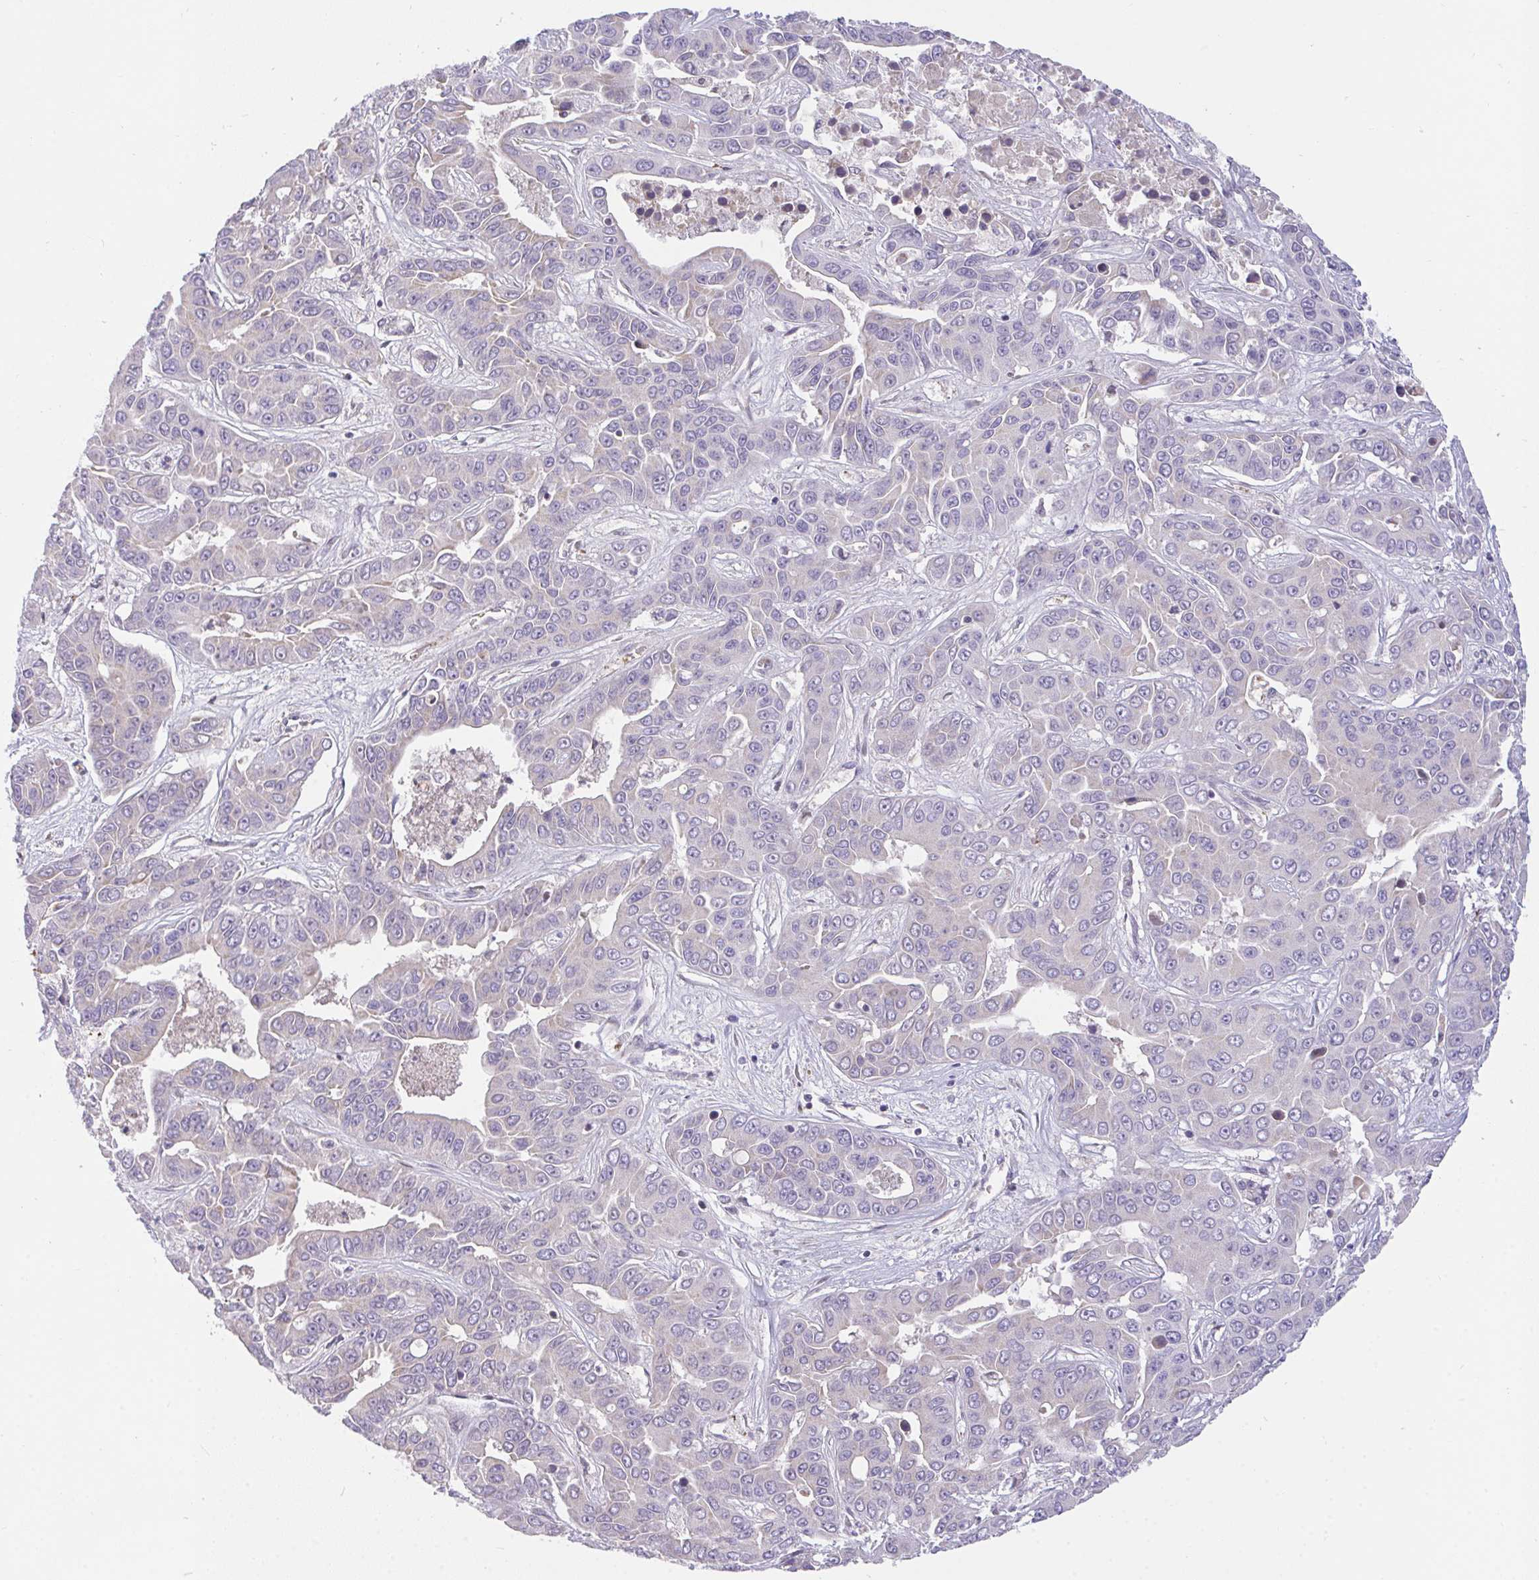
{"staining": {"intensity": "negative", "quantity": "none", "location": "none"}, "tissue": "liver cancer", "cell_type": "Tumor cells", "image_type": "cancer", "snomed": [{"axis": "morphology", "description": "Cholangiocarcinoma"}, {"axis": "topography", "description": "Liver"}], "caption": "This is an immunohistochemistry (IHC) image of human liver cancer (cholangiocarcinoma). There is no expression in tumor cells.", "gene": "SEMA6B", "patient": {"sex": "female", "age": 52}}